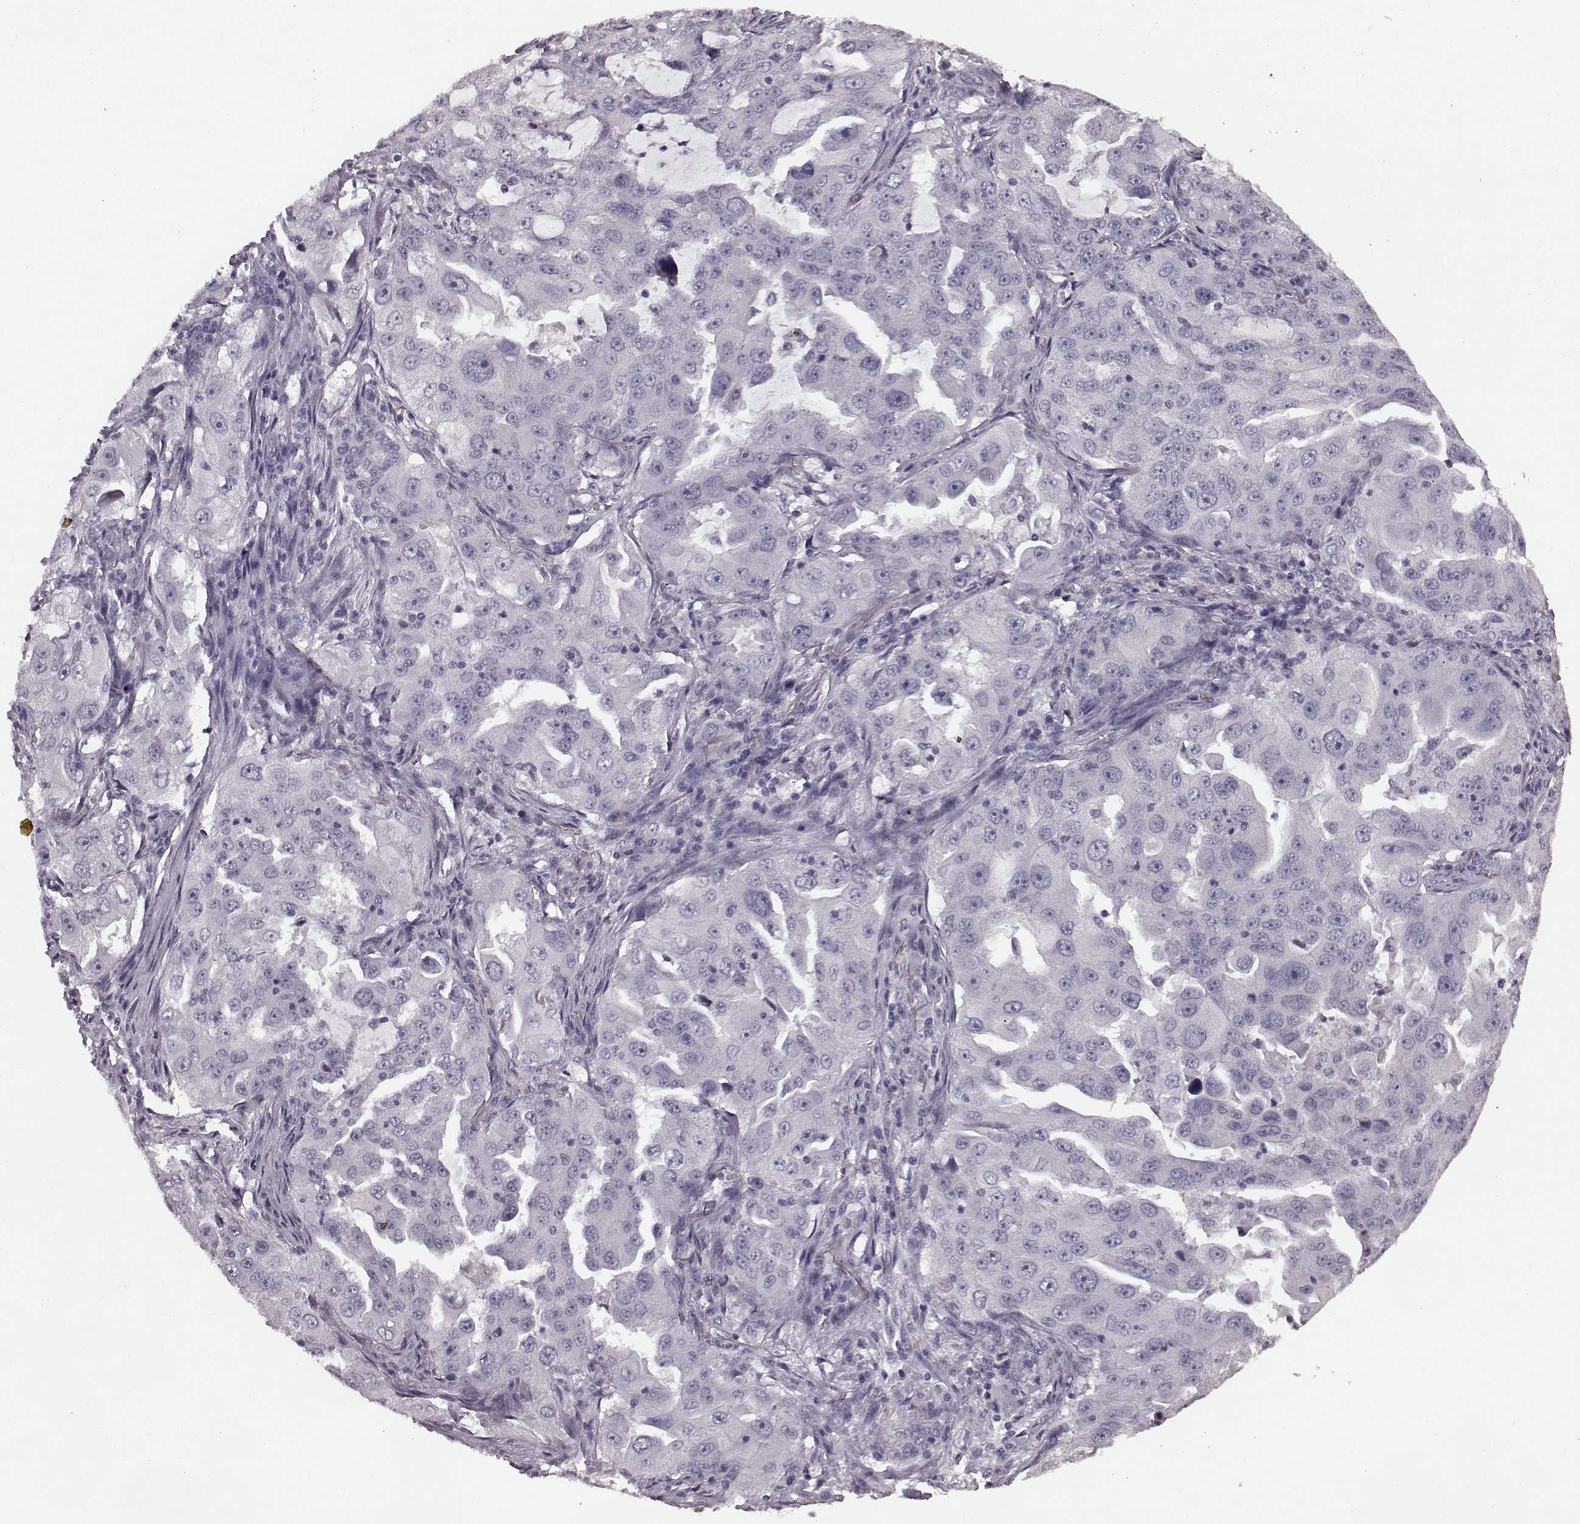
{"staining": {"intensity": "negative", "quantity": "none", "location": "none"}, "tissue": "lung cancer", "cell_type": "Tumor cells", "image_type": "cancer", "snomed": [{"axis": "morphology", "description": "Adenocarcinoma, NOS"}, {"axis": "topography", "description": "Lung"}], "caption": "Micrograph shows no significant protein staining in tumor cells of lung cancer.", "gene": "RIT2", "patient": {"sex": "female", "age": 61}}